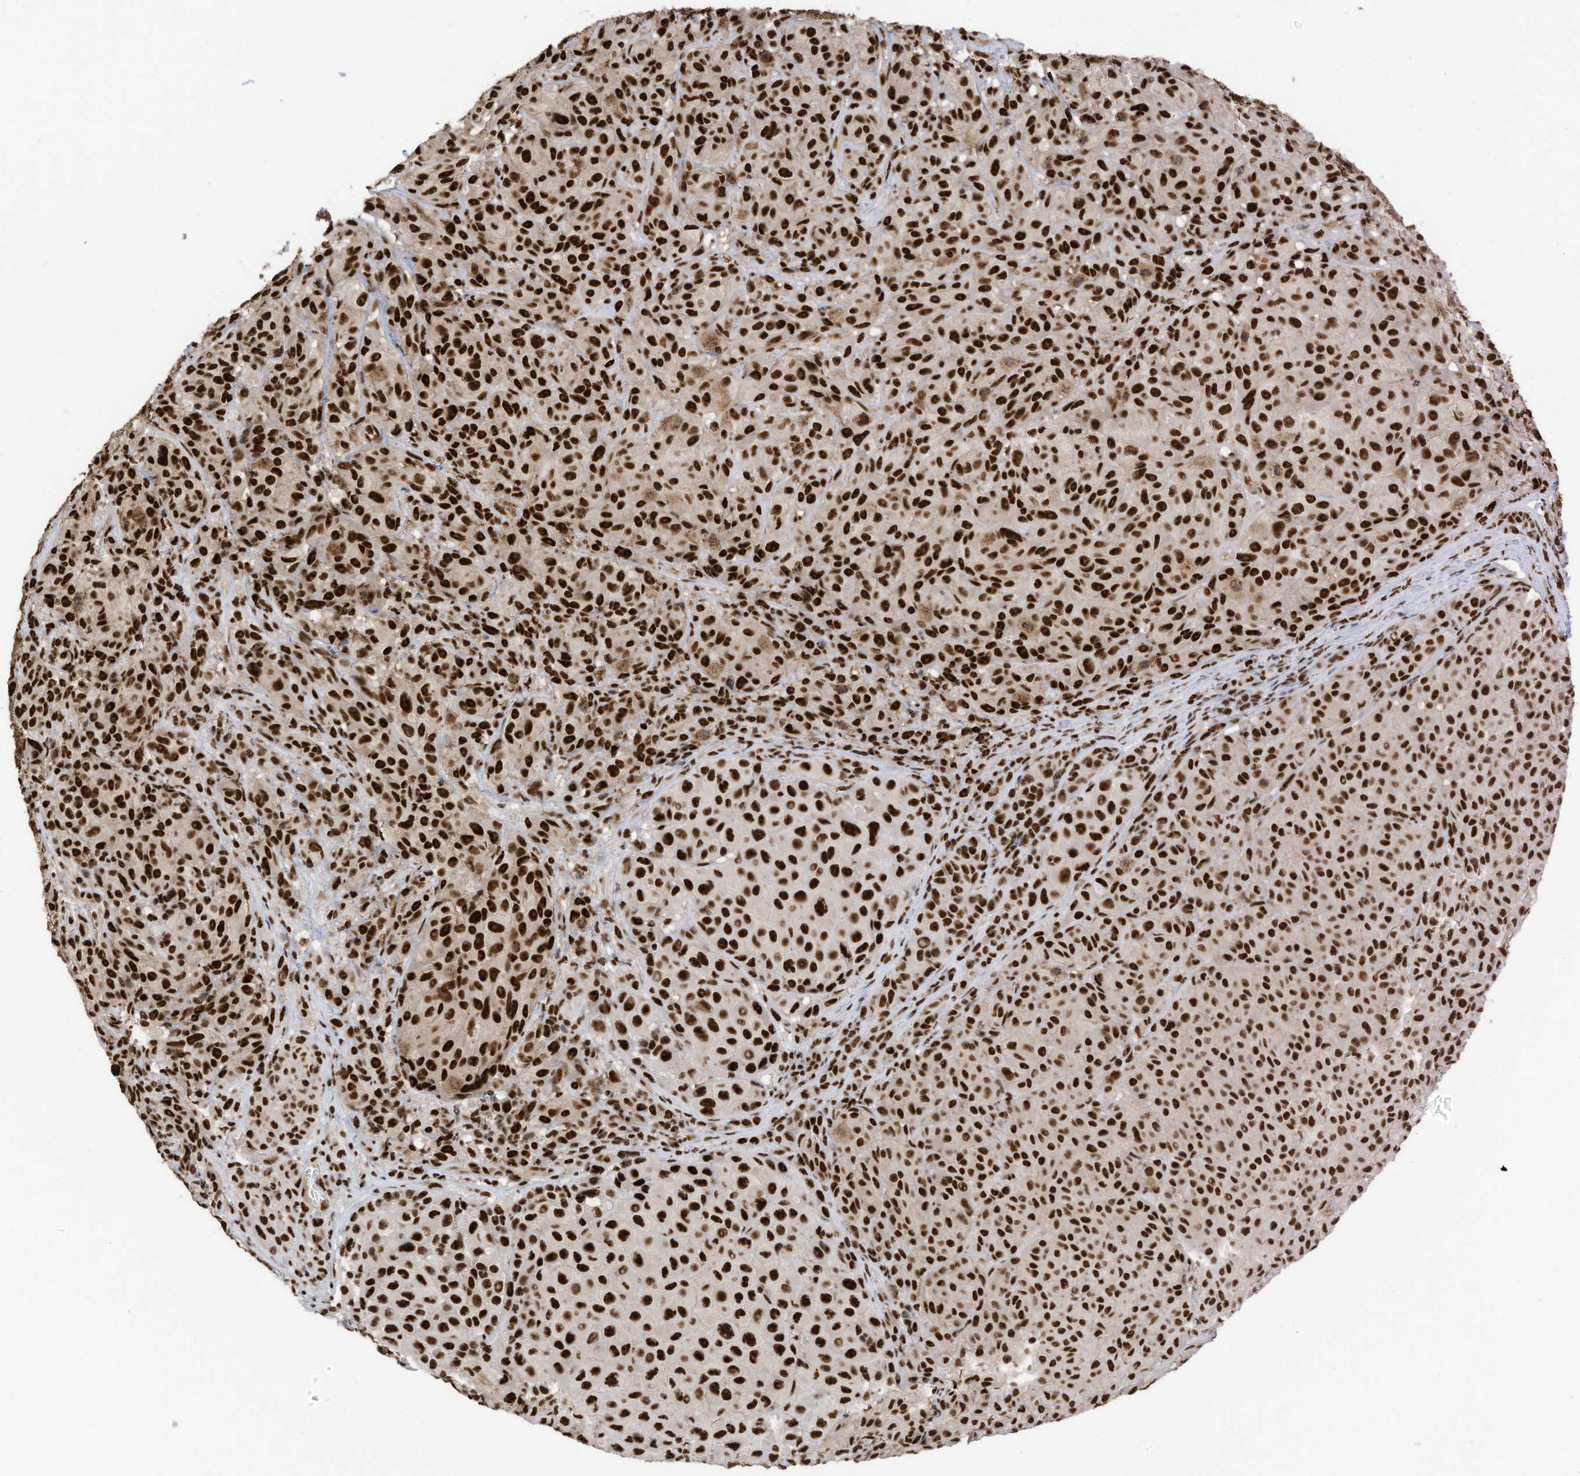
{"staining": {"intensity": "strong", "quantity": ">75%", "location": "nuclear"}, "tissue": "melanoma", "cell_type": "Tumor cells", "image_type": "cancer", "snomed": [{"axis": "morphology", "description": "Malignant melanoma, NOS"}, {"axis": "topography", "description": "Skin"}], "caption": "An immunohistochemistry (IHC) histopathology image of tumor tissue is shown. Protein staining in brown highlights strong nuclear positivity in malignant melanoma within tumor cells.", "gene": "SF3A3", "patient": {"sex": "male", "age": 73}}